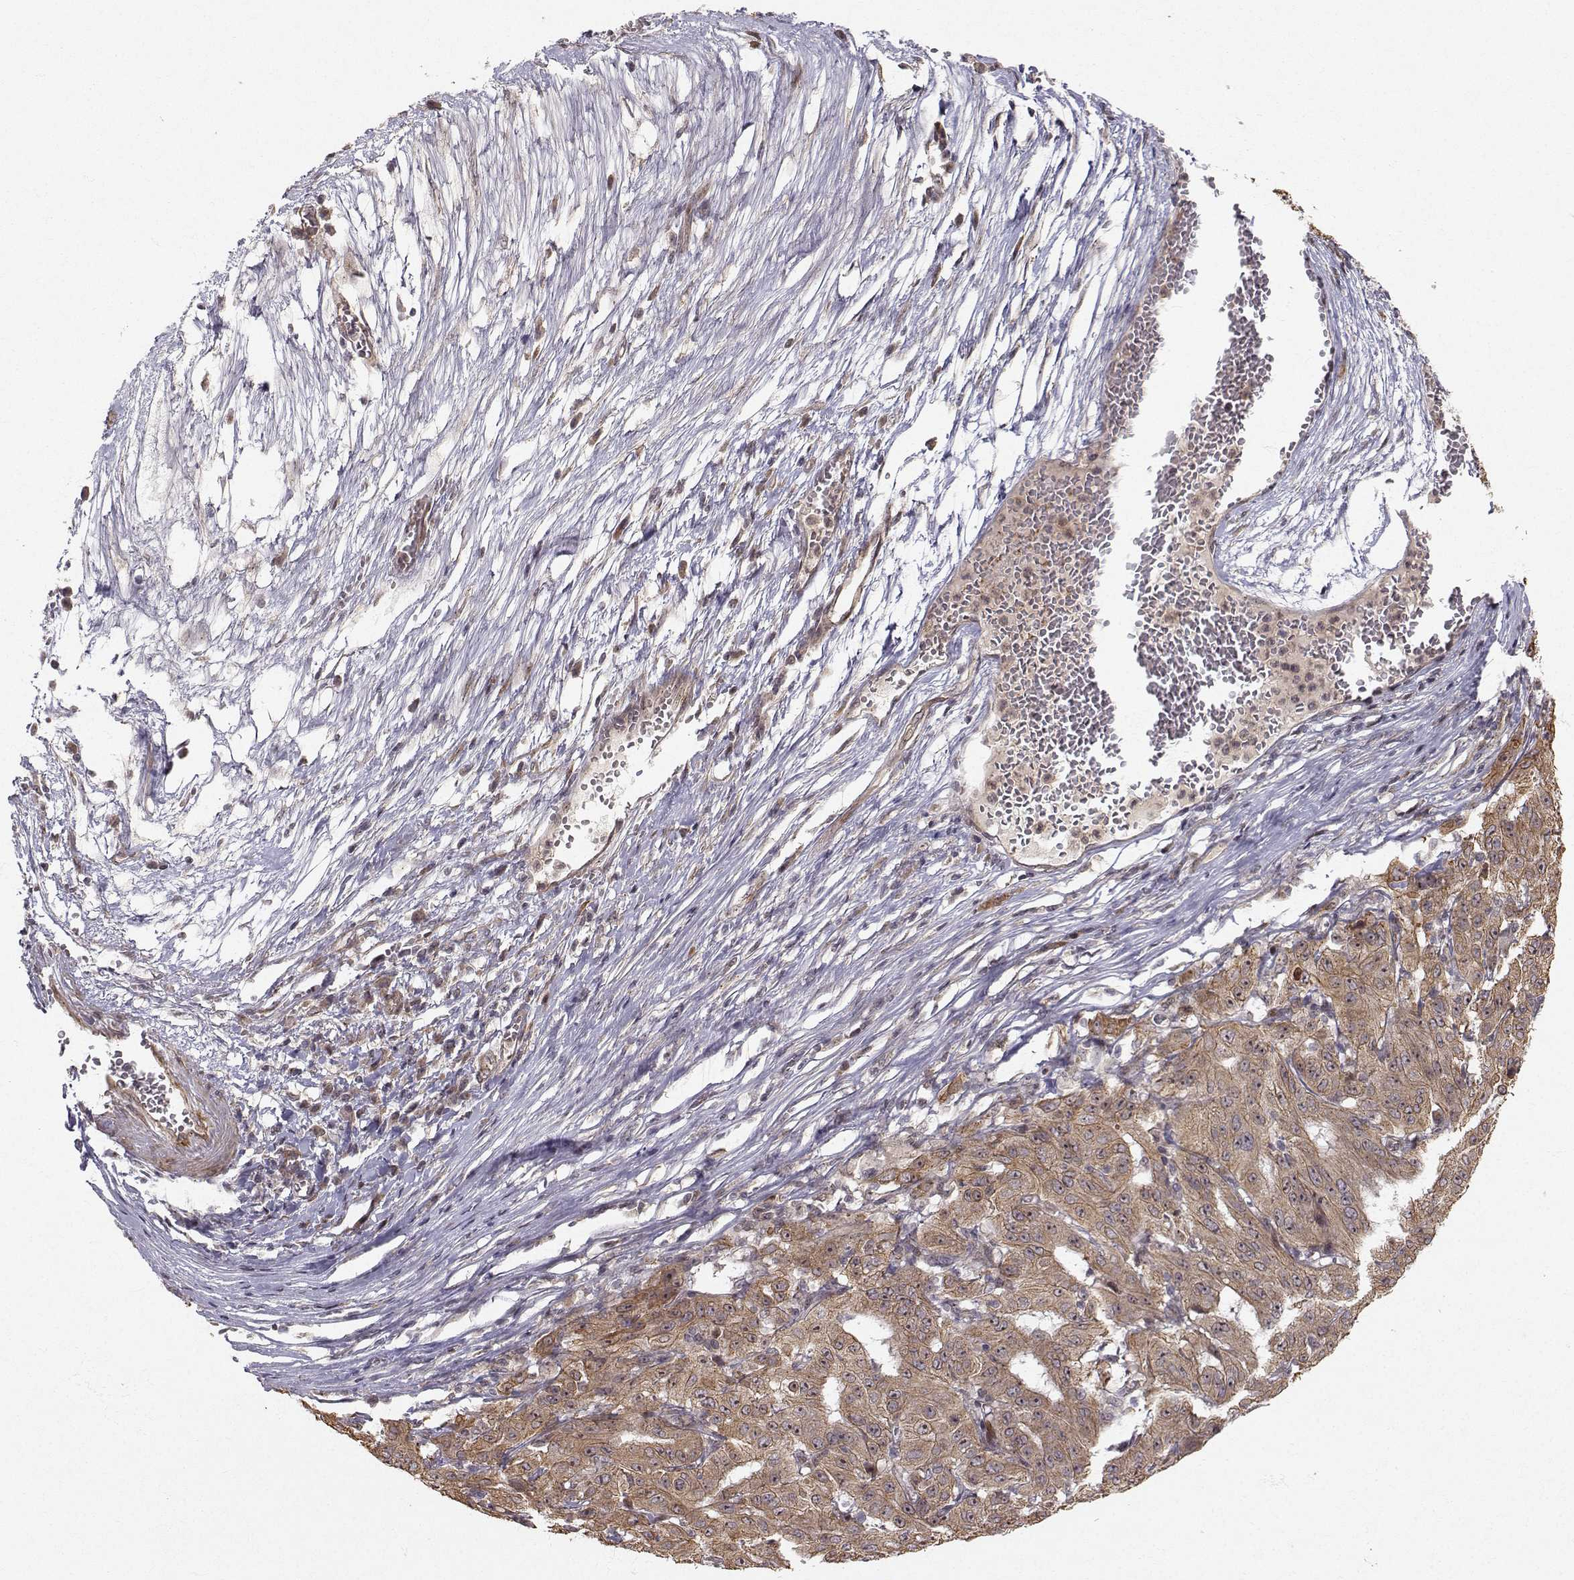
{"staining": {"intensity": "weak", "quantity": ">75%", "location": "cytoplasmic/membranous"}, "tissue": "pancreatic cancer", "cell_type": "Tumor cells", "image_type": "cancer", "snomed": [{"axis": "morphology", "description": "Adenocarcinoma, NOS"}, {"axis": "topography", "description": "Pancreas"}], "caption": "Immunohistochemistry (IHC) micrograph of neoplastic tissue: pancreatic adenocarcinoma stained using immunohistochemistry reveals low levels of weak protein expression localized specifically in the cytoplasmic/membranous of tumor cells, appearing as a cytoplasmic/membranous brown color.", "gene": "APC", "patient": {"sex": "male", "age": 63}}